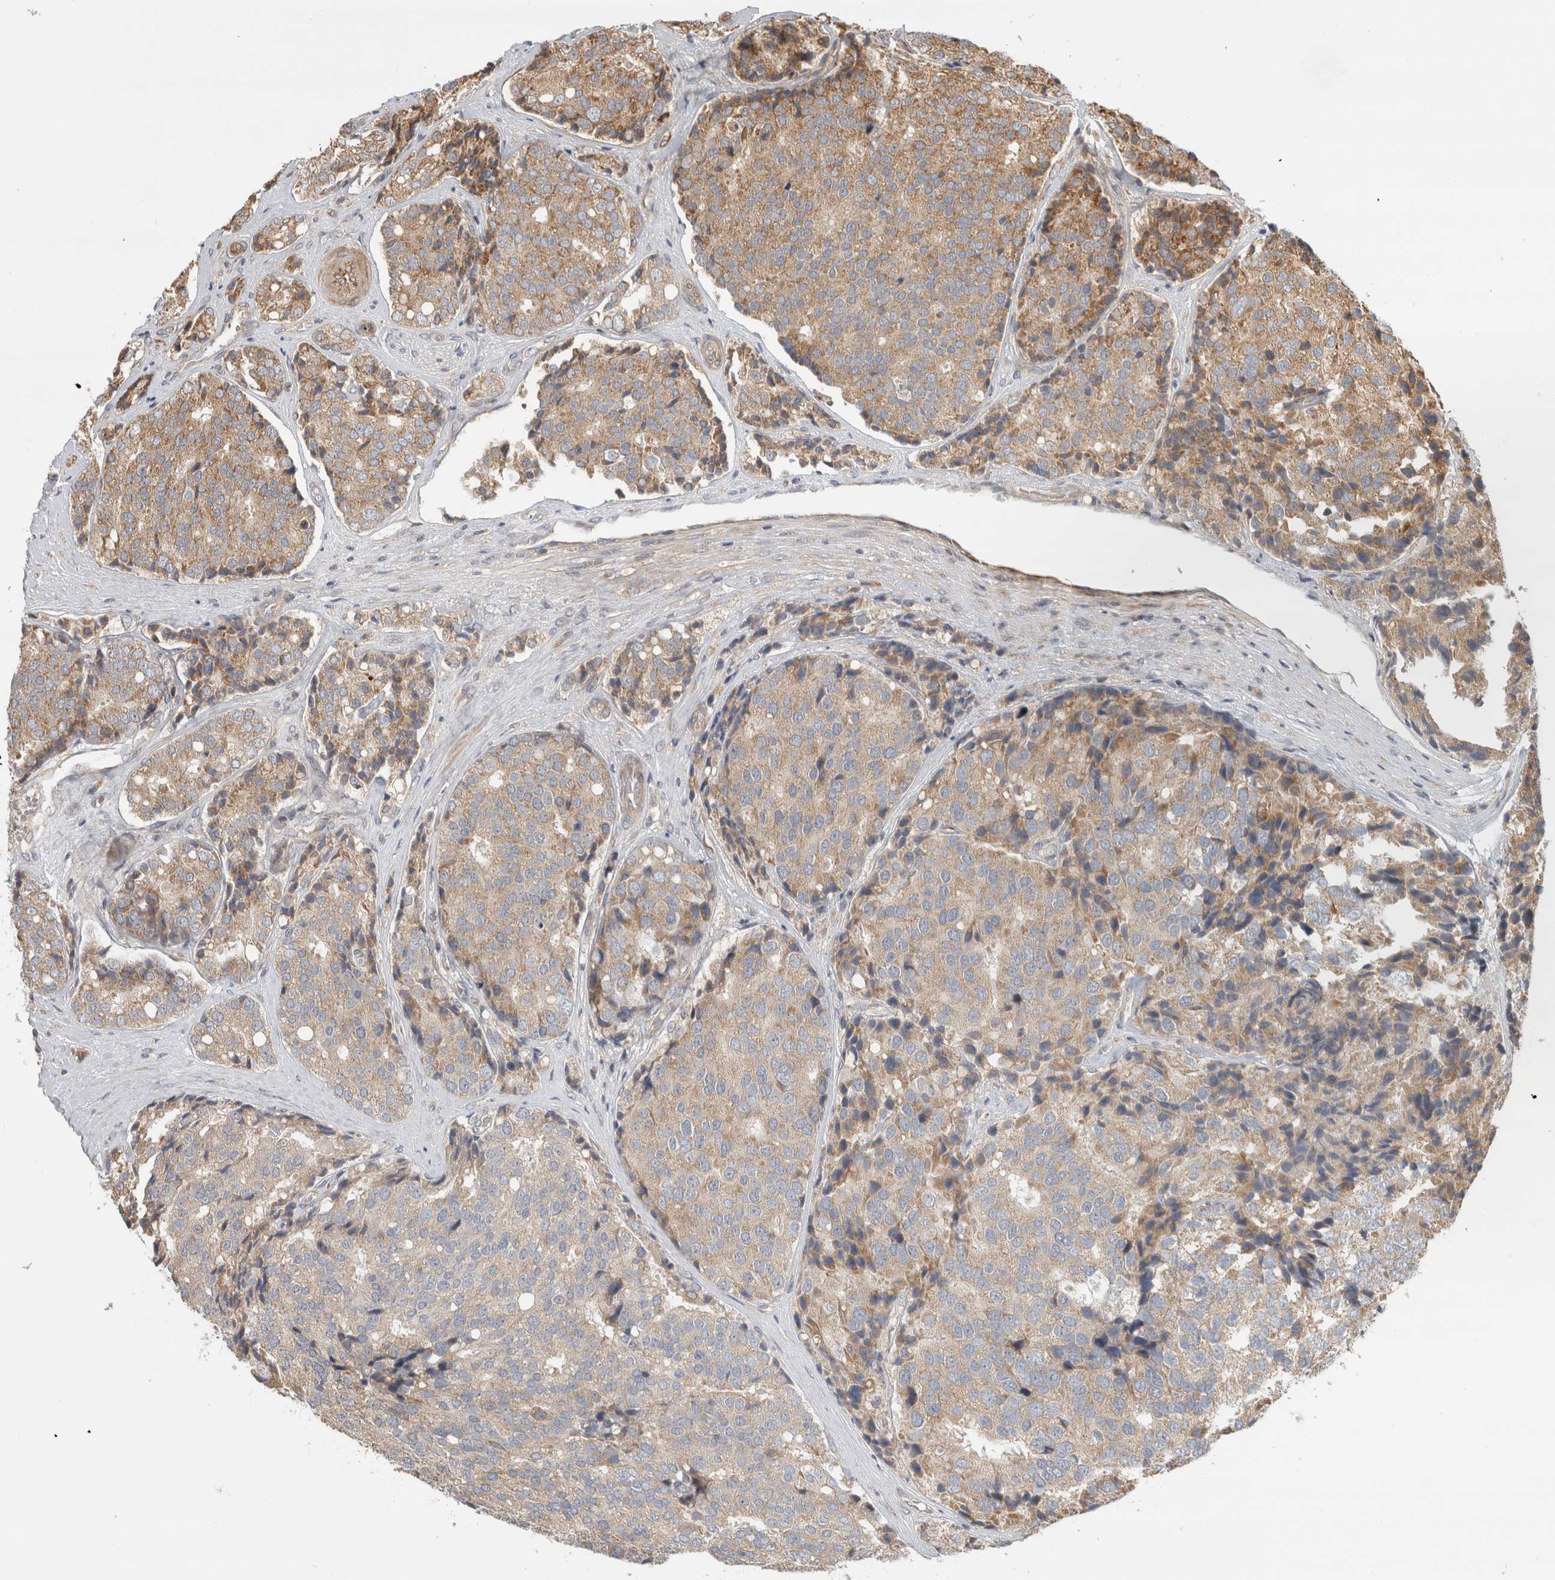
{"staining": {"intensity": "moderate", "quantity": "25%-75%", "location": "cytoplasmic/membranous"}, "tissue": "prostate cancer", "cell_type": "Tumor cells", "image_type": "cancer", "snomed": [{"axis": "morphology", "description": "Adenocarcinoma, High grade"}, {"axis": "topography", "description": "Prostate"}], "caption": "The image shows a brown stain indicating the presence of a protein in the cytoplasmic/membranous of tumor cells in prostate cancer (high-grade adenocarcinoma).", "gene": "TUBD1", "patient": {"sex": "male", "age": 50}}